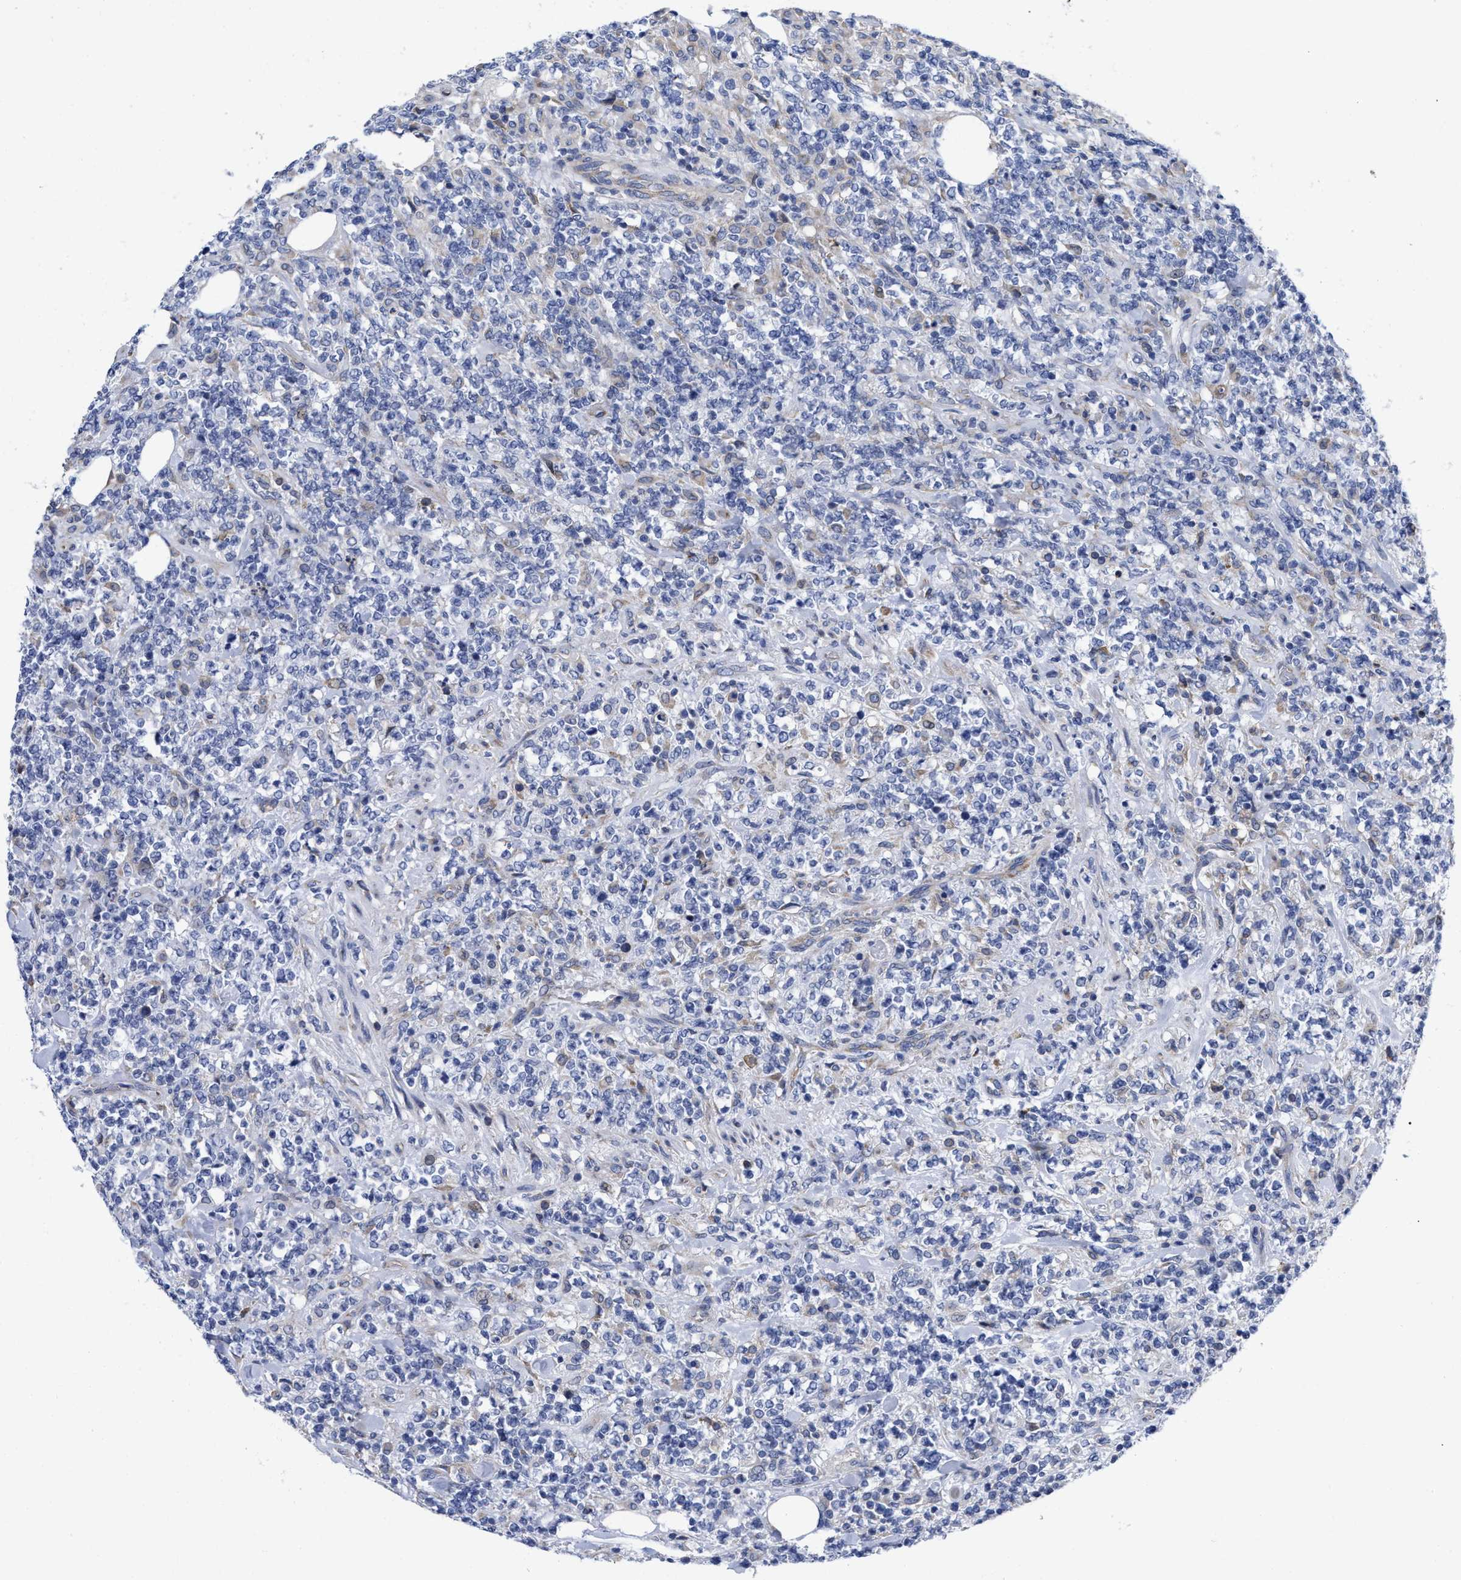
{"staining": {"intensity": "negative", "quantity": "none", "location": "none"}, "tissue": "lymphoma", "cell_type": "Tumor cells", "image_type": "cancer", "snomed": [{"axis": "morphology", "description": "Malignant lymphoma, non-Hodgkin's type, High grade"}, {"axis": "topography", "description": "Soft tissue"}], "caption": "Human high-grade malignant lymphoma, non-Hodgkin's type stained for a protein using IHC reveals no staining in tumor cells.", "gene": "CFAP298", "patient": {"sex": "male", "age": 18}}